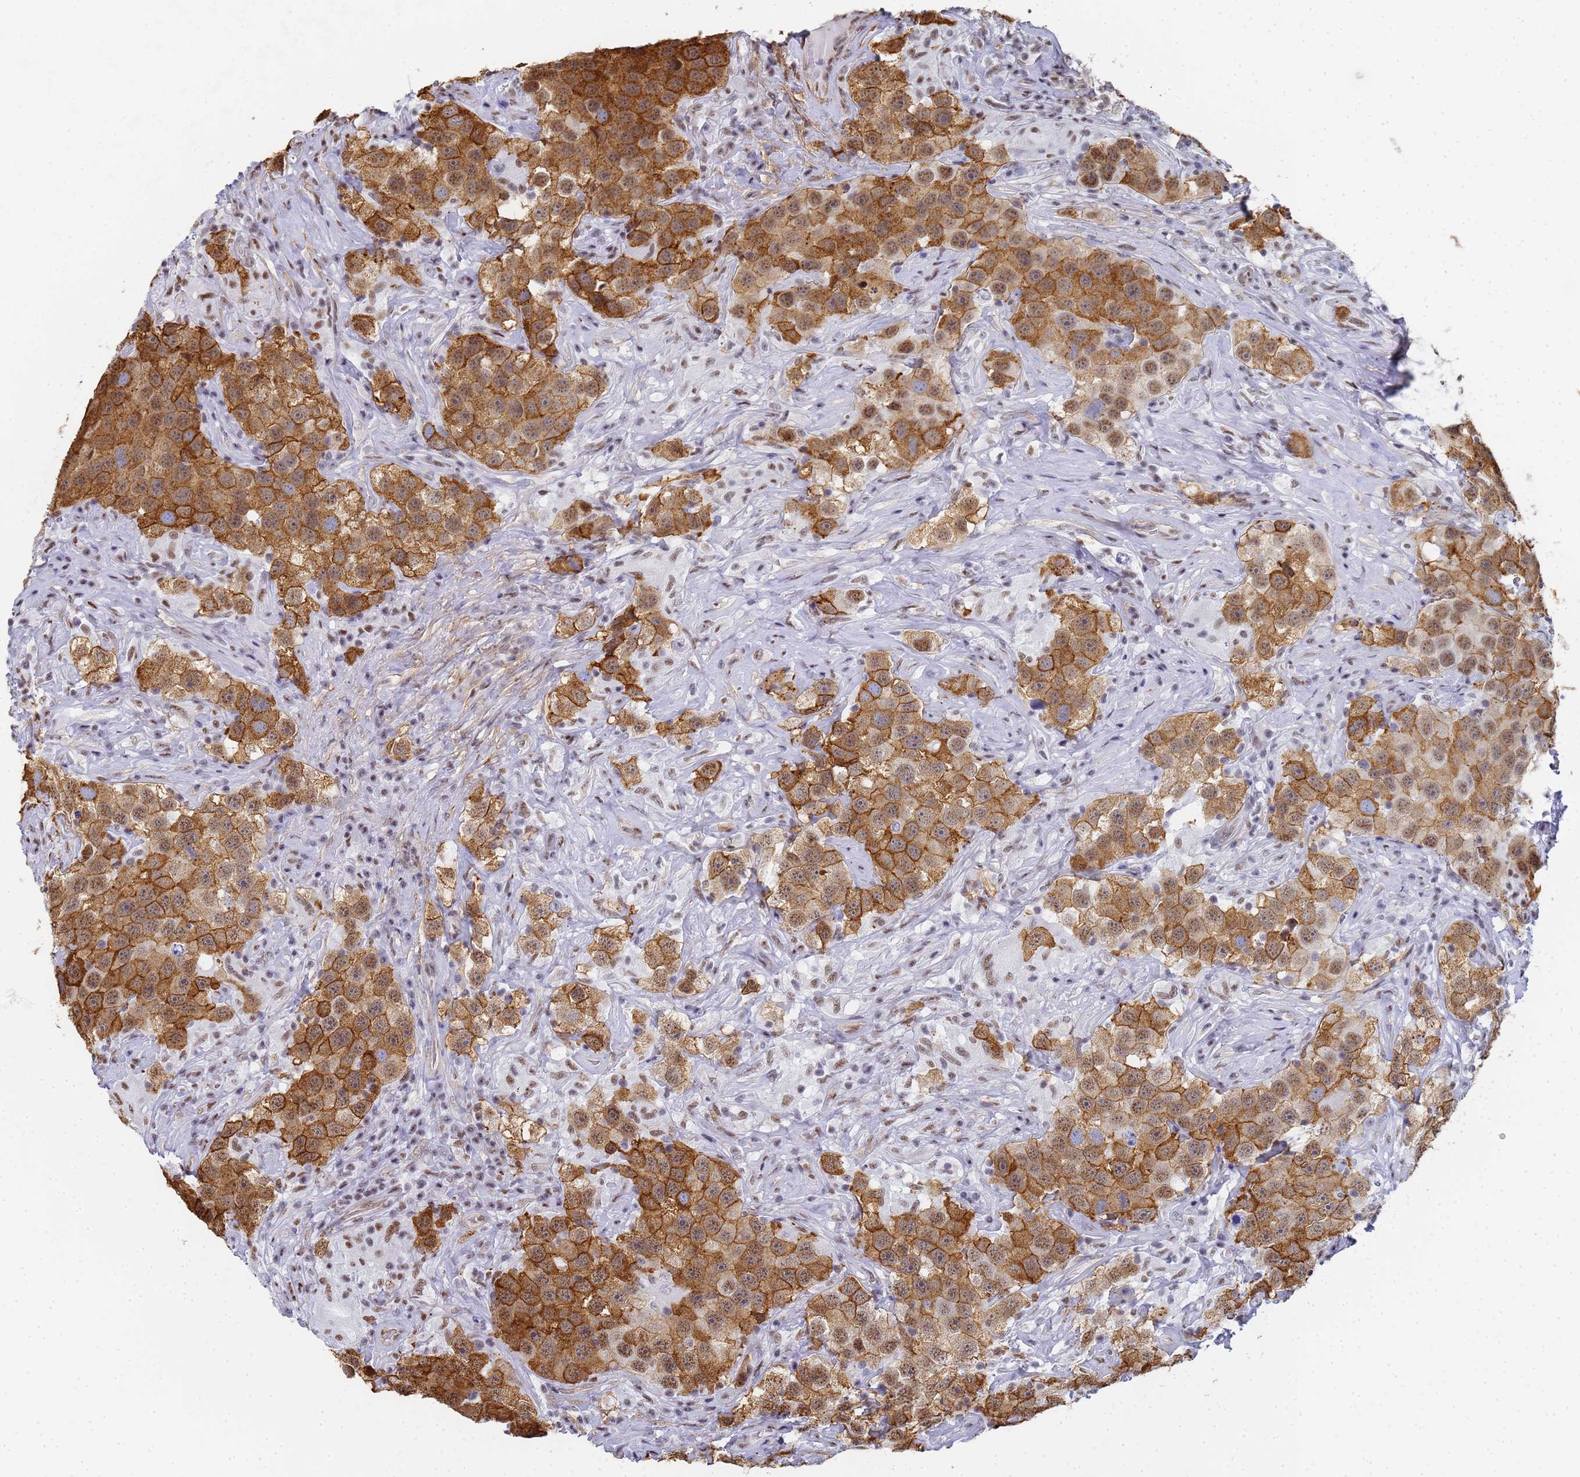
{"staining": {"intensity": "moderate", "quantity": ">75%", "location": "cytoplasmic/membranous,nuclear"}, "tissue": "testis cancer", "cell_type": "Tumor cells", "image_type": "cancer", "snomed": [{"axis": "morphology", "description": "Seminoma, NOS"}, {"axis": "topography", "description": "Testis"}], "caption": "Moderate cytoplasmic/membranous and nuclear expression for a protein is present in about >75% of tumor cells of testis cancer using IHC.", "gene": "PRRT4", "patient": {"sex": "male", "age": 49}}